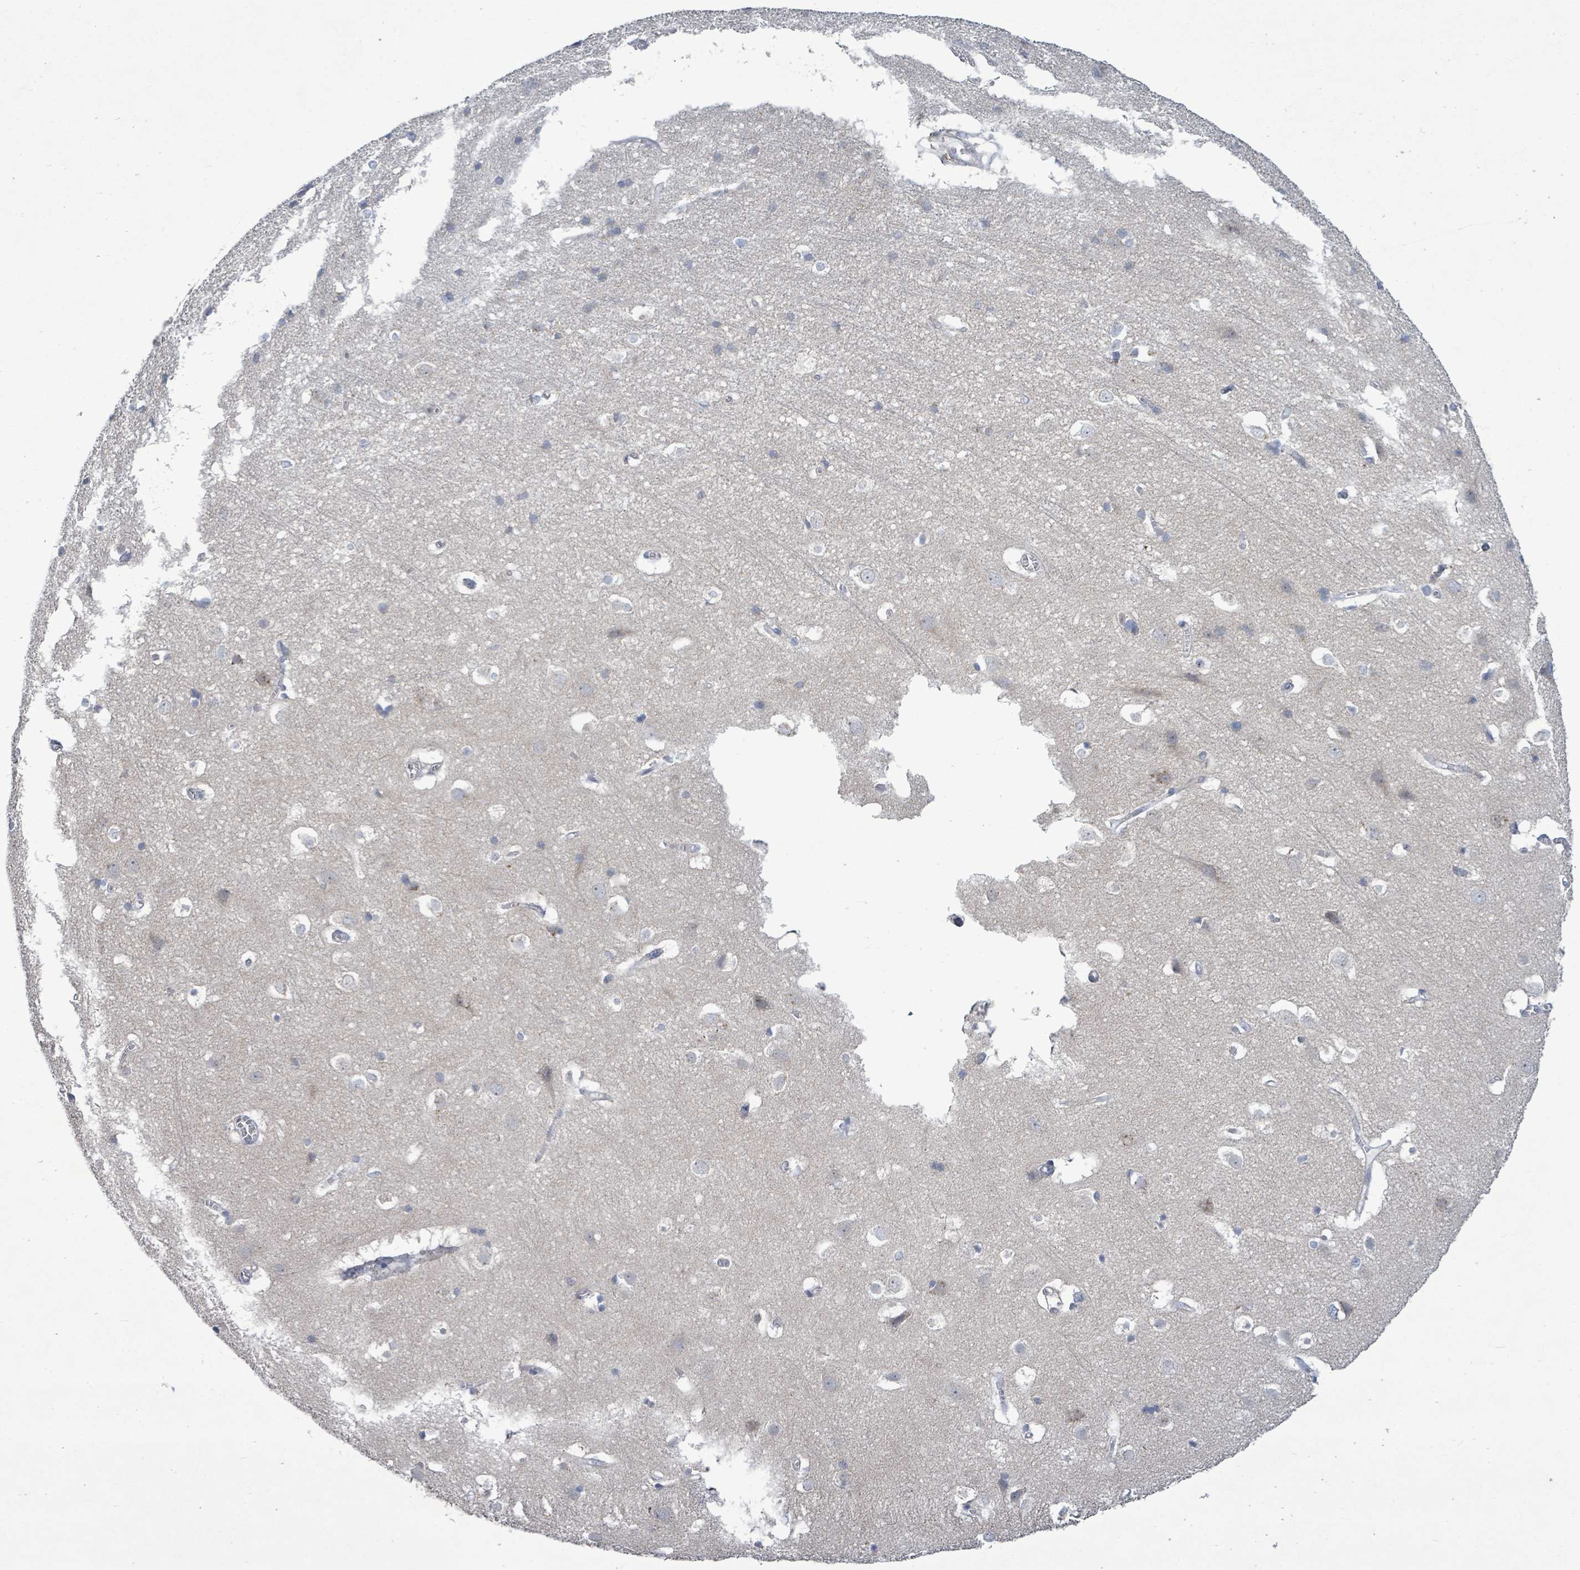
{"staining": {"intensity": "negative", "quantity": "none", "location": "none"}, "tissue": "cerebral cortex", "cell_type": "Endothelial cells", "image_type": "normal", "snomed": [{"axis": "morphology", "description": "Normal tissue, NOS"}, {"axis": "topography", "description": "Cerebral cortex"}], "caption": "Immunohistochemistry micrograph of normal human cerebral cortex stained for a protein (brown), which displays no staining in endothelial cells. (DAB immunohistochemistry (IHC) visualized using brightfield microscopy, high magnification).", "gene": "ZFPM1", "patient": {"sex": "male", "age": 54}}